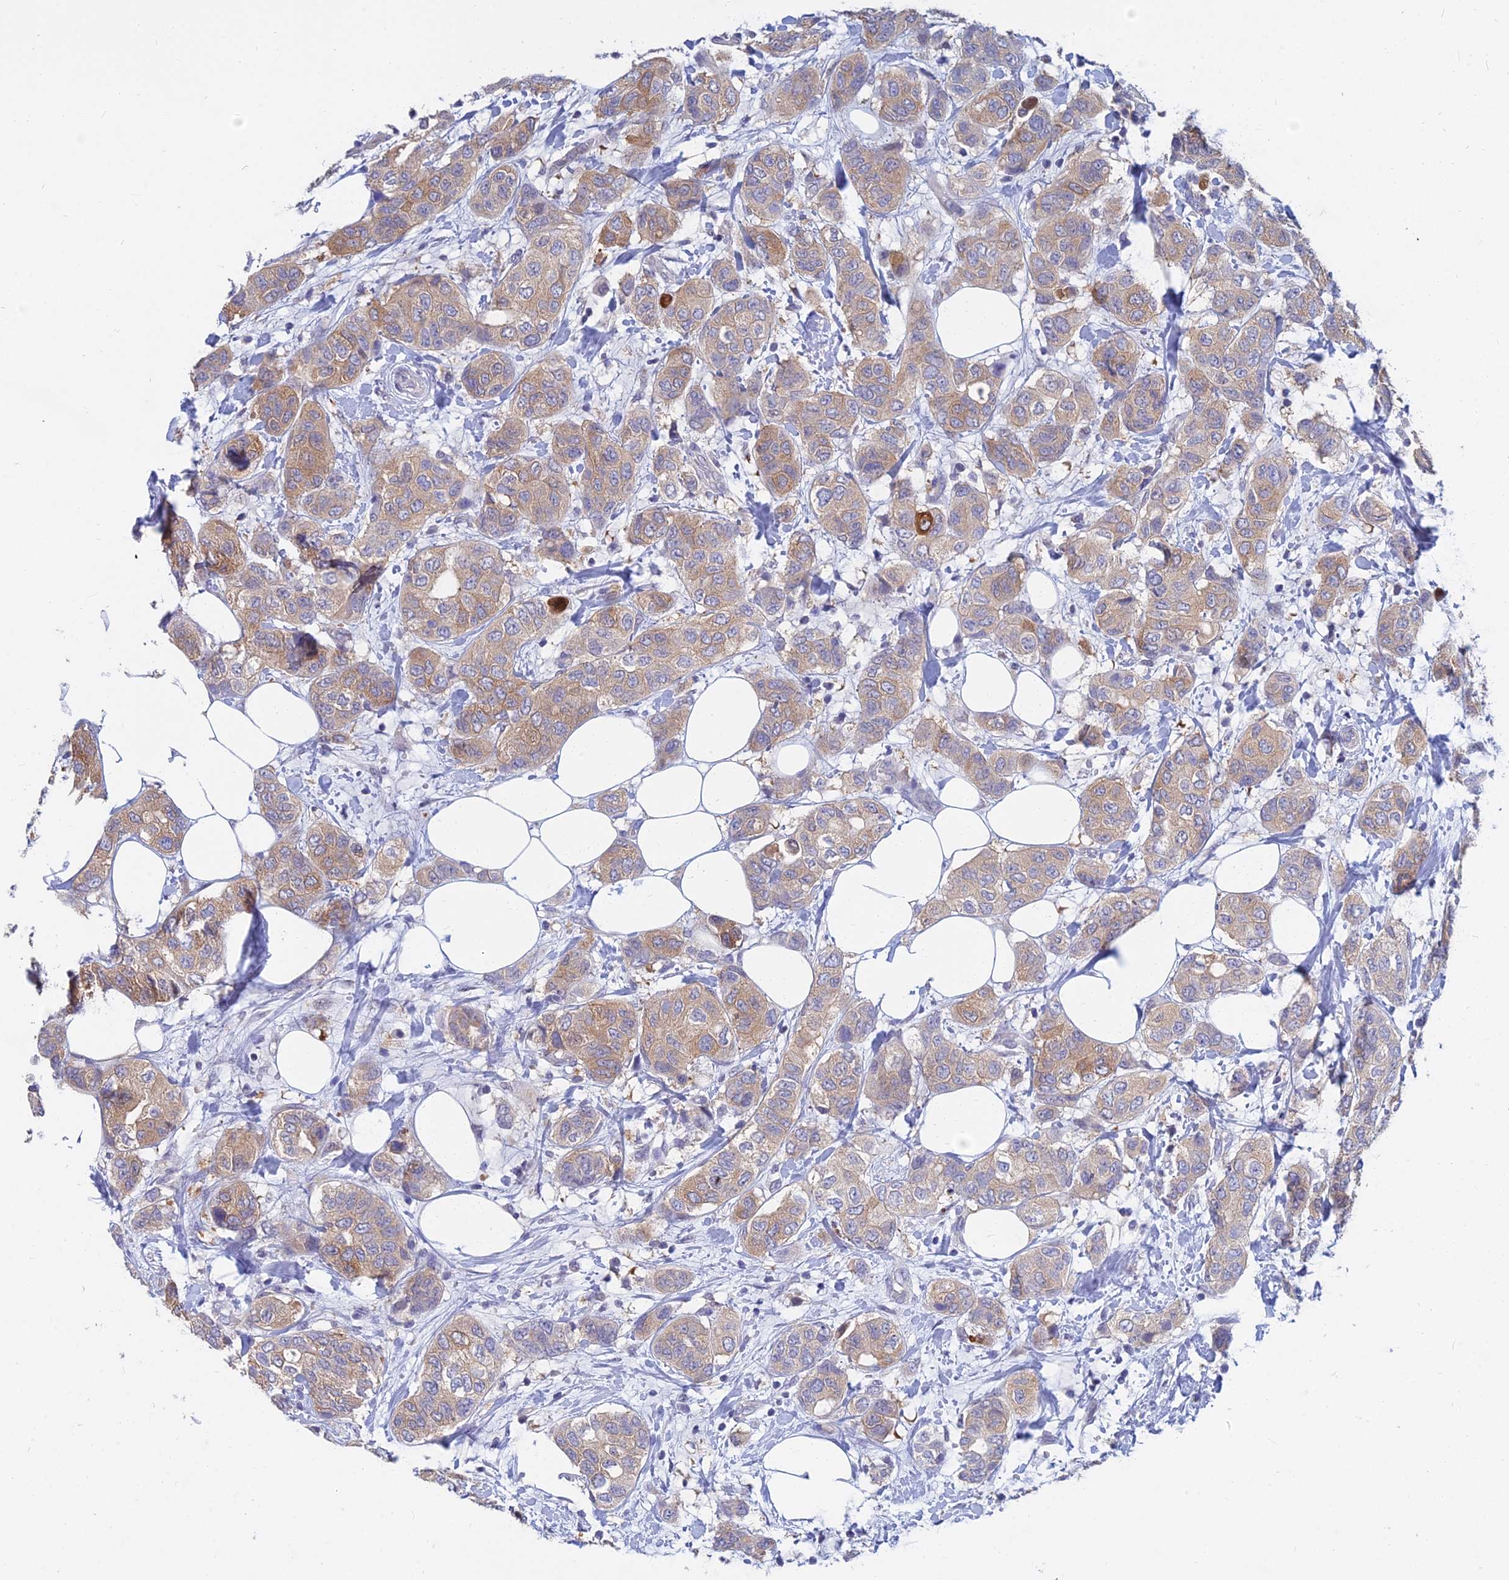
{"staining": {"intensity": "moderate", "quantity": ">75%", "location": "cytoplasmic/membranous"}, "tissue": "breast cancer", "cell_type": "Tumor cells", "image_type": "cancer", "snomed": [{"axis": "morphology", "description": "Lobular carcinoma"}, {"axis": "topography", "description": "Breast"}], "caption": "Approximately >75% of tumor cells in human lobular carcinoma (breast) reveal moderate cytoplasmic/membranous protein expression as visualized by brown immunohistochemical staining.", "gene": "B3GALT4", "patient": {"sex": "female", "age": 51}}